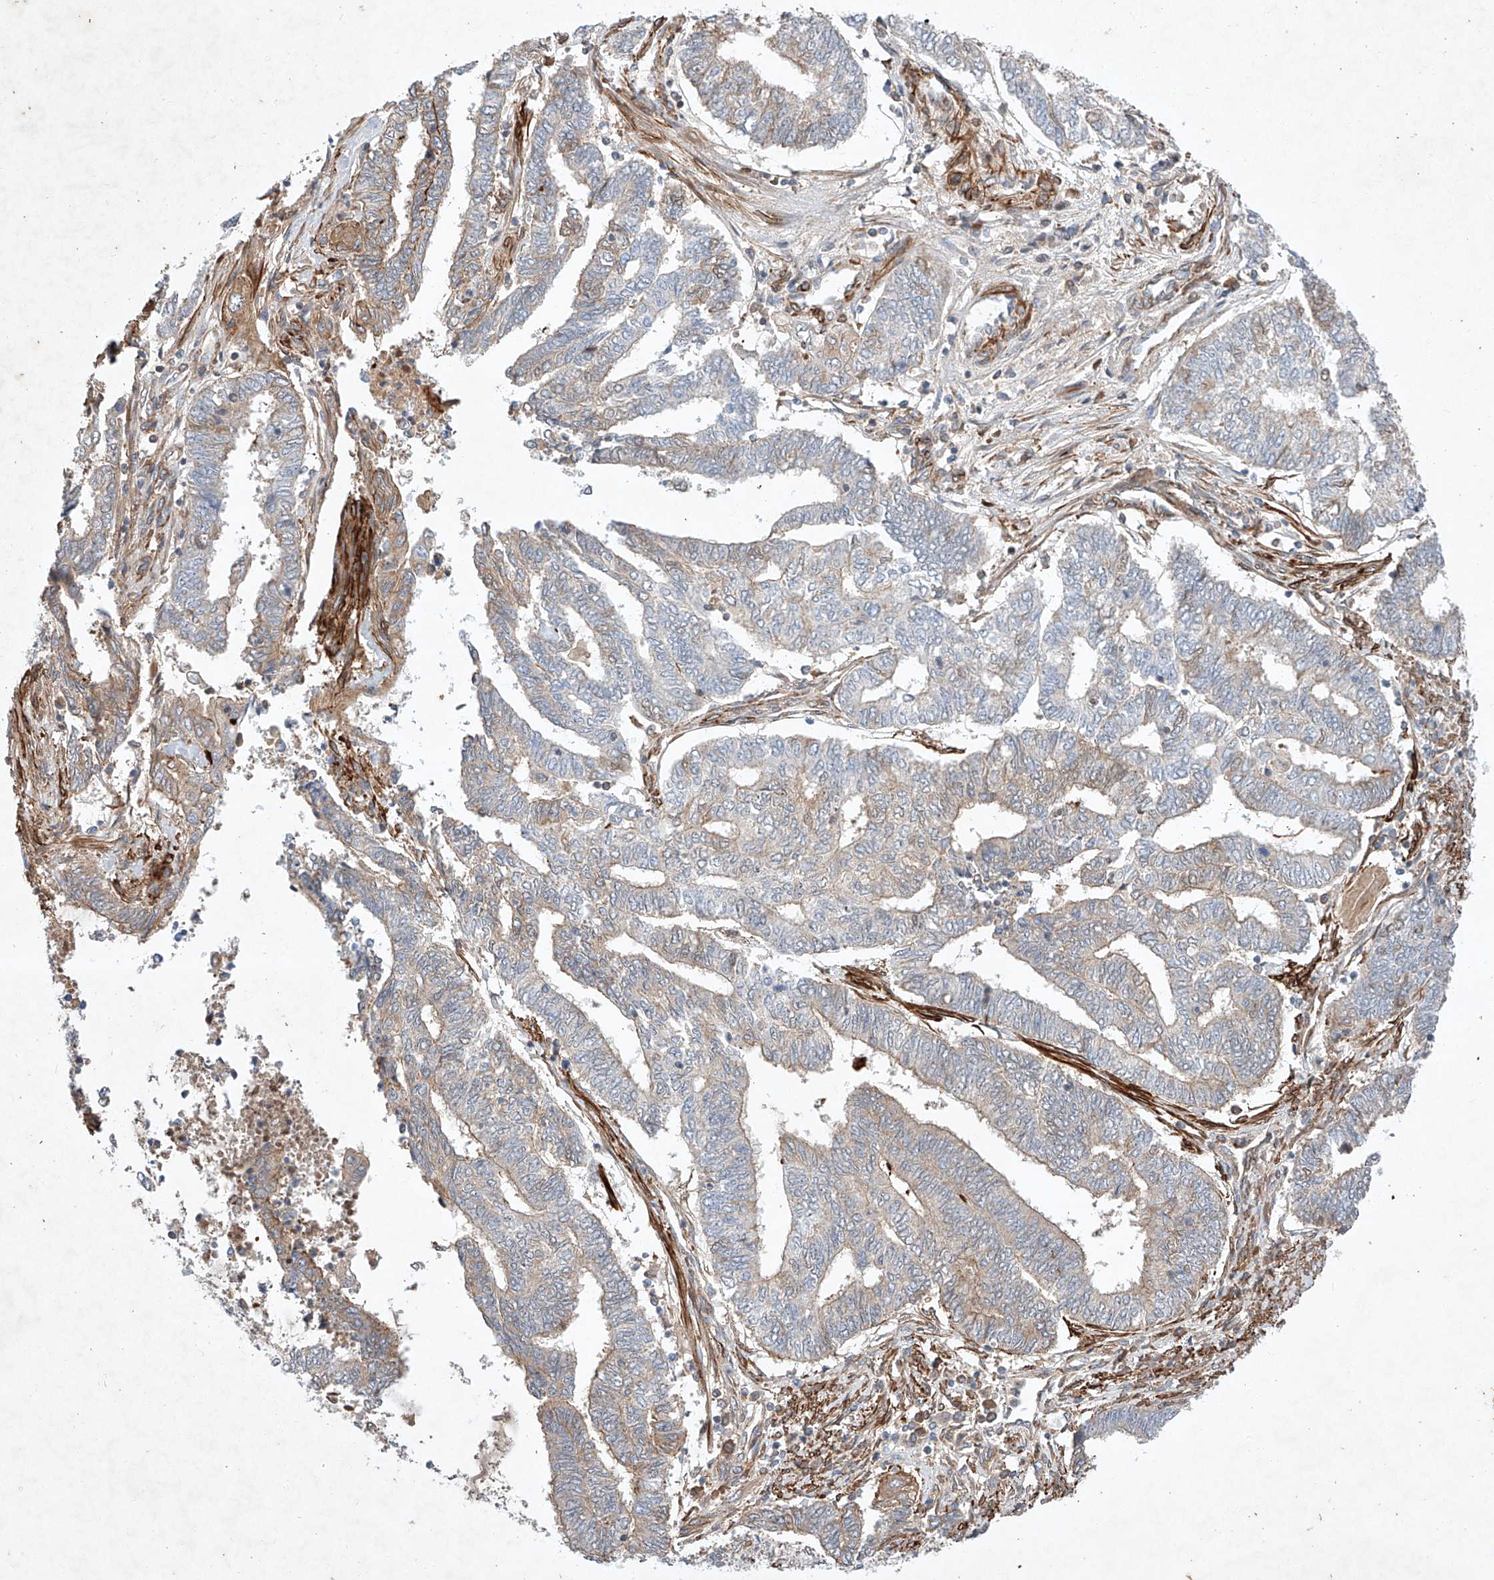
{"staining": {"intensity": "weak", "quantity": "25%-75%", "location": "cytoplasmic/membranous"}, "tissue": "endometrial cancer", "cell_type": "Tumor cells", "image_type": "cancer", "snomed": [{"axis": "morphology", "description": "Adenocarcinoma, NOS"}, {"axis": "topography", "description": "Uterus"}, {"axis": "topography", "description": "Endometrium"}], "caption": "Protein expression analysis of human adenocarcinoma (endometrial) reveals weak cytoplasmic/membranous staining in about 25%-75% of tumor cells.", "gene": "ARHGAP33", "patient": {"sex": "female", "age": 70}}